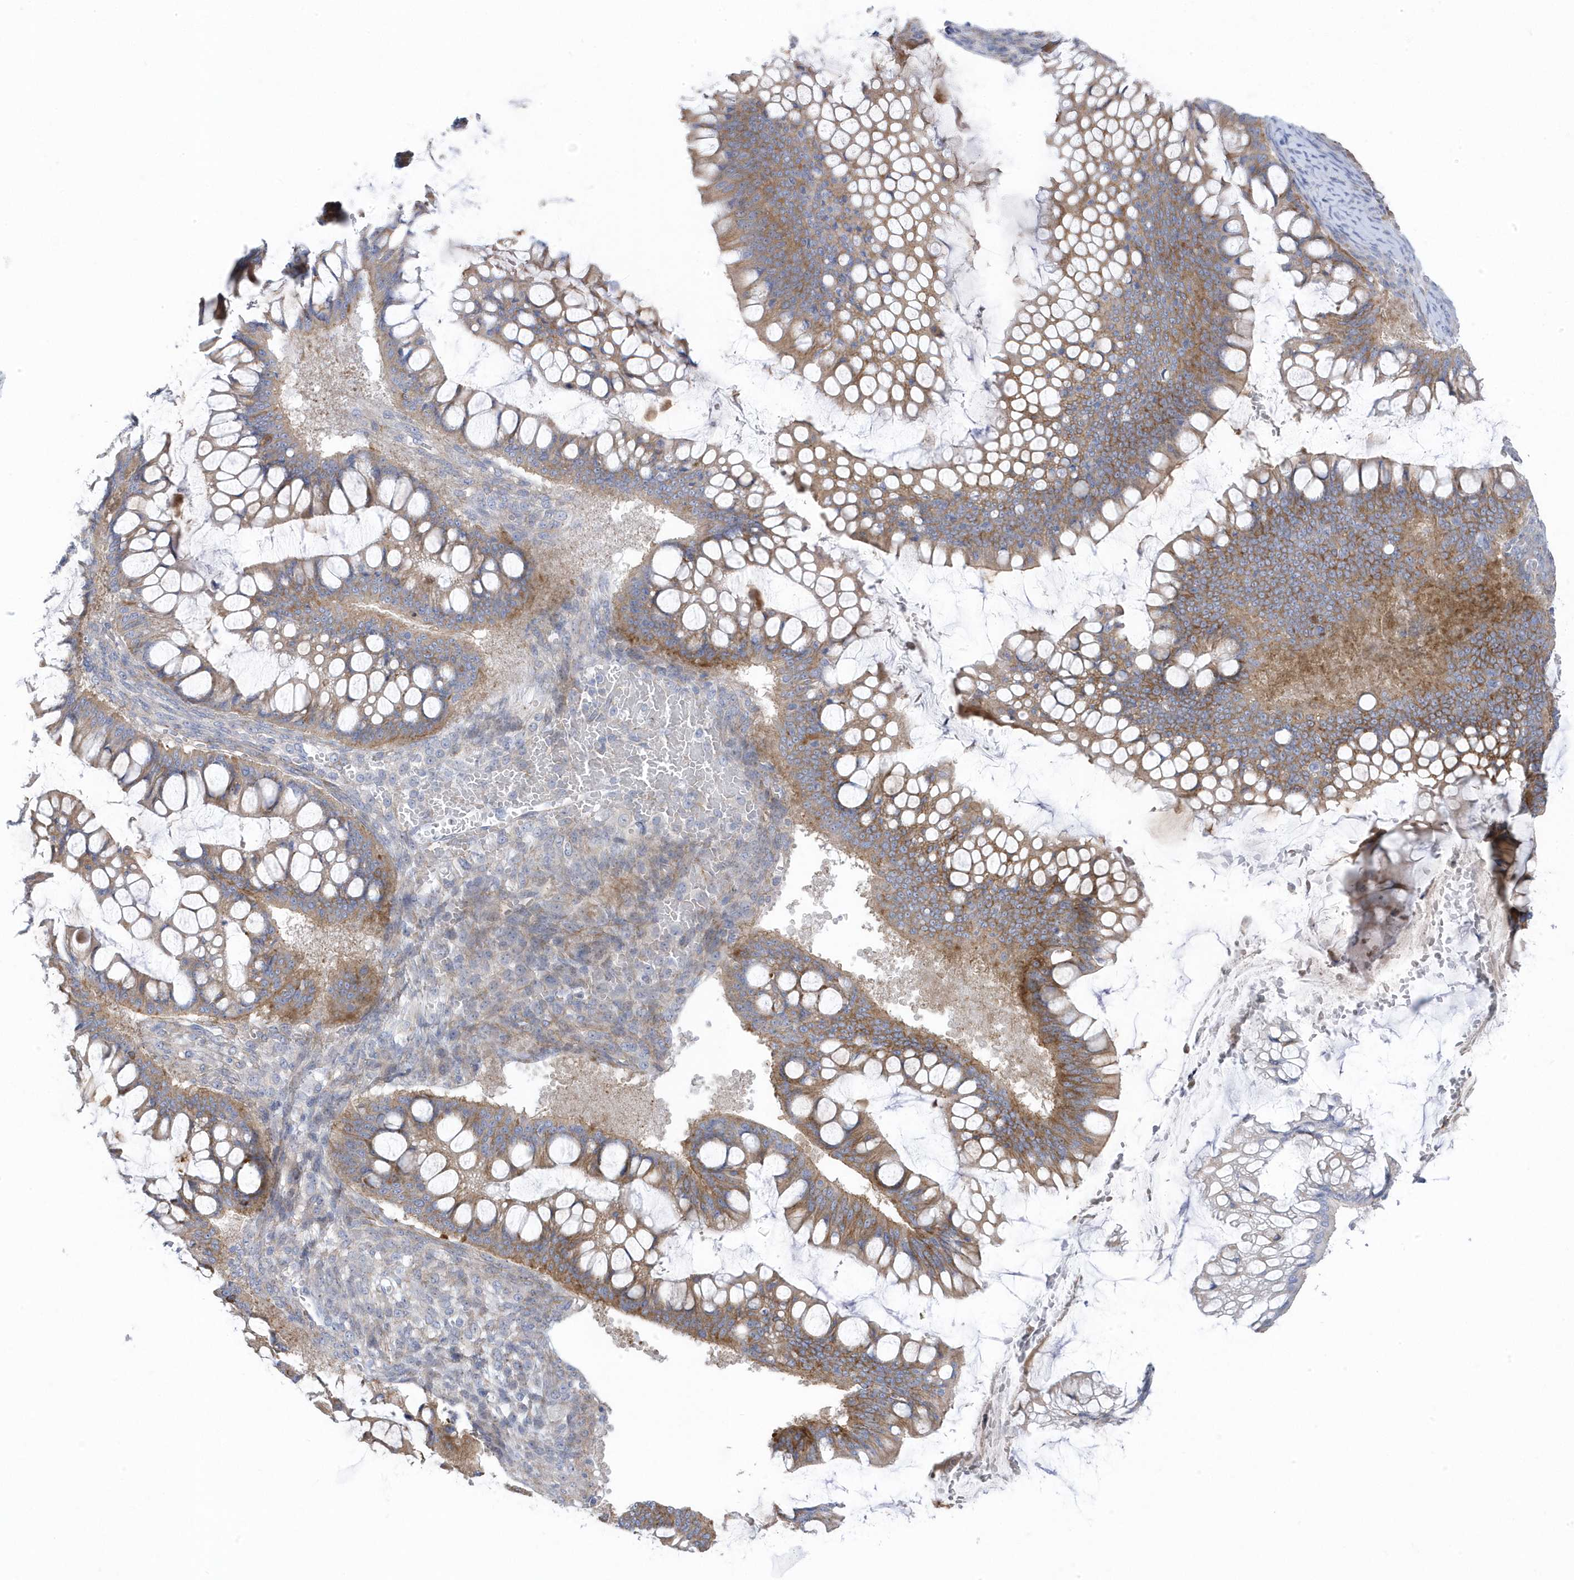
{"staining": {"intensity": "moderate", "quantity": ">75%", "location": "cytoplasmic/membranous"}, "tissue": "ovarian cancer", "cell_type": "Tumor cells", "image_type": "cancer", "snomed": [{"axis": "morphology", "description": "Cystadenocarcinoma, mucinous, NOS"}, {"axis": "topography", "description": "Ovary"}], "caption": "Ovarian mucinous cystadenocarcinoma tissue exhibits moderate cytoplasmic/membranous staining in approximately >75% of tumor cells, visualized by immunohistochemistry. (IHC, brightfield microscopy, high magnification).", "gene": "ANAPC1", "patient": {"sex": "female", "age": 73}}